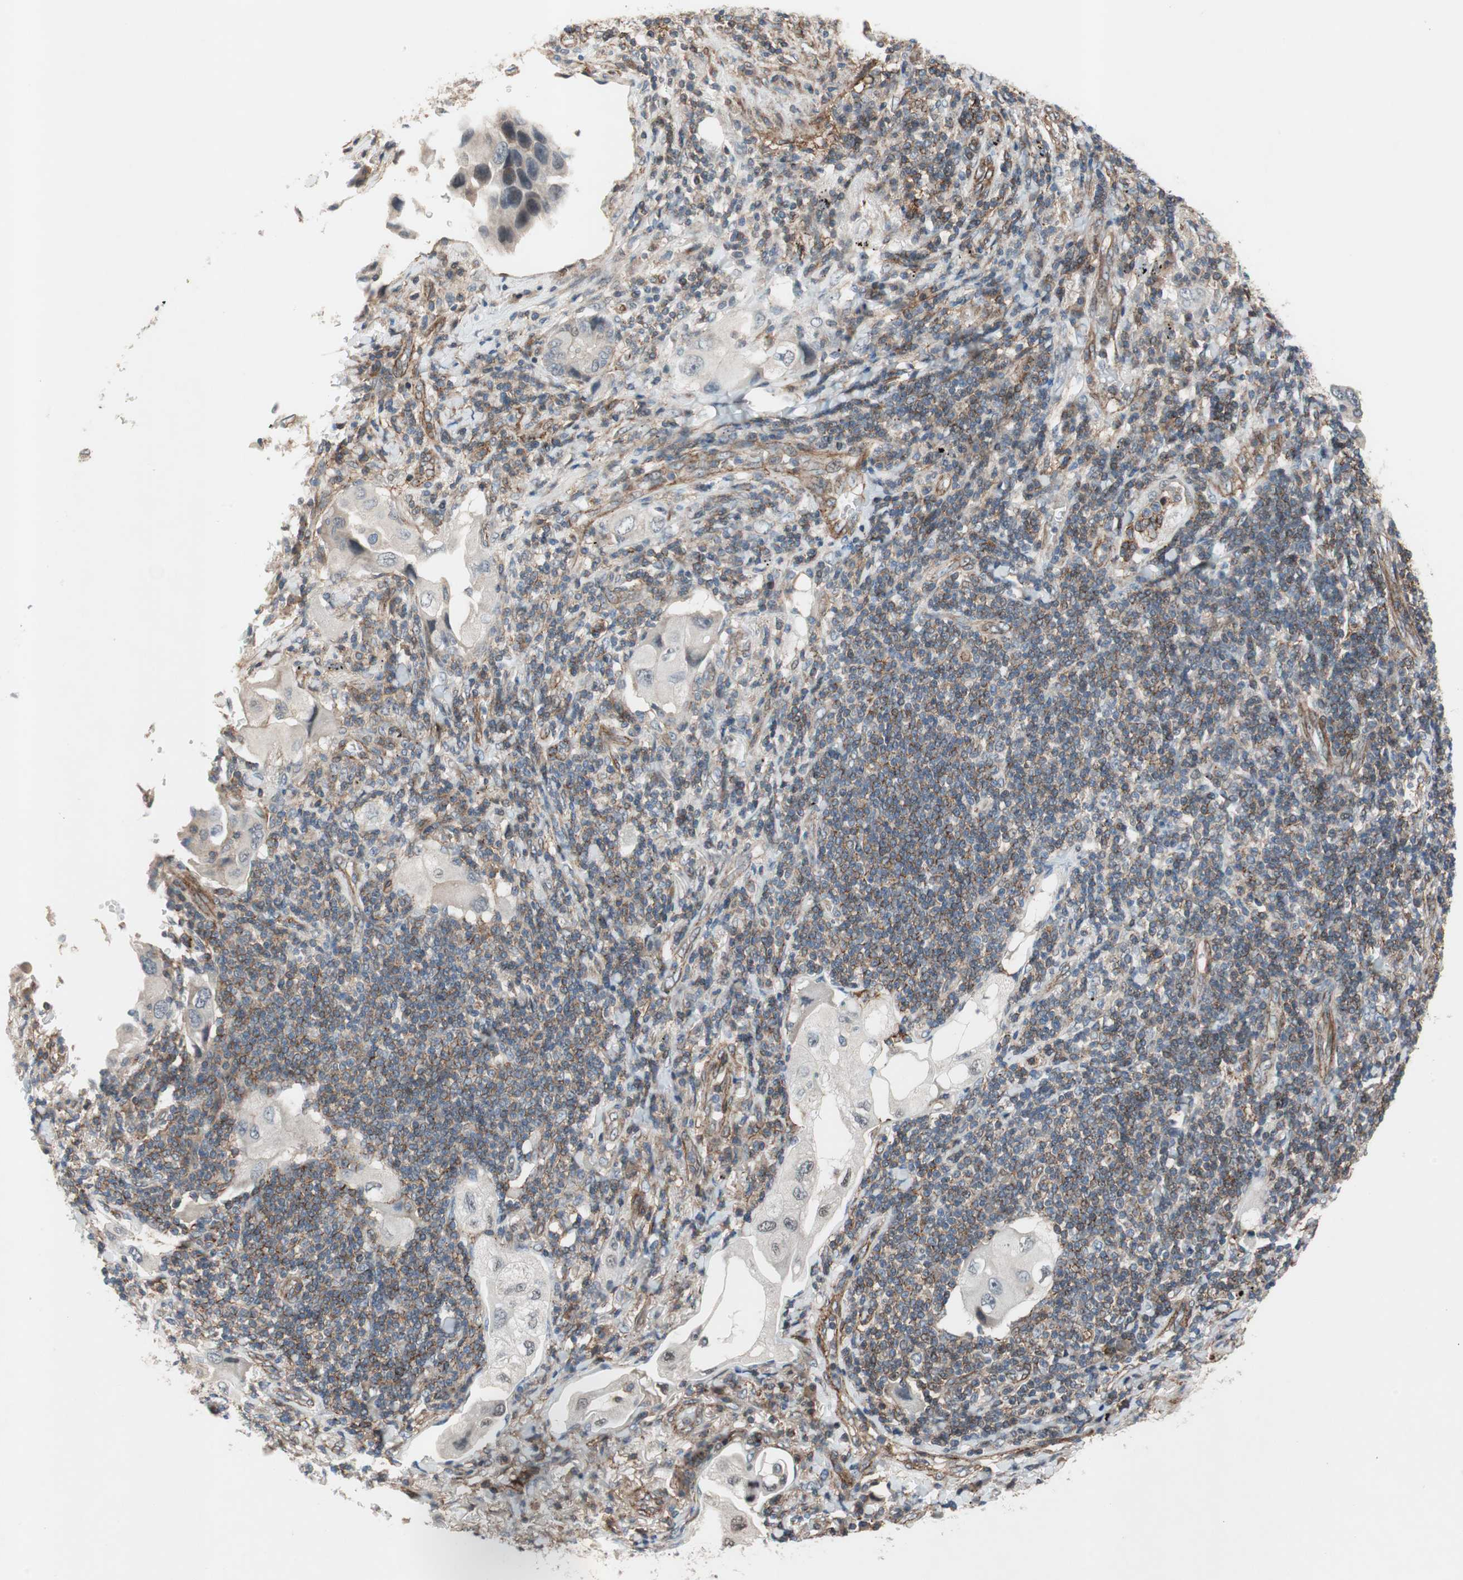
{"staining": {"intensity": "weak", "quantity": "<25%", "location": "cytoplasmic/membranous,nuclear"}, "tissue": "lung cancer", "cell_type": "Tumor cells", "image_type": "cancer", "snomed": [{"axis": "morphology", "description": "Adenocarcinoma, NOS"}, {"axis": "topography", "description": "Lung"}], "caption": "Adenocarcinoma (lung) stained for a protein using immunohistochemistry (IHC) shows no positivity tumor cells.", "gene": "GRHL1", "patient": {"sex": "female", "age": 65}}